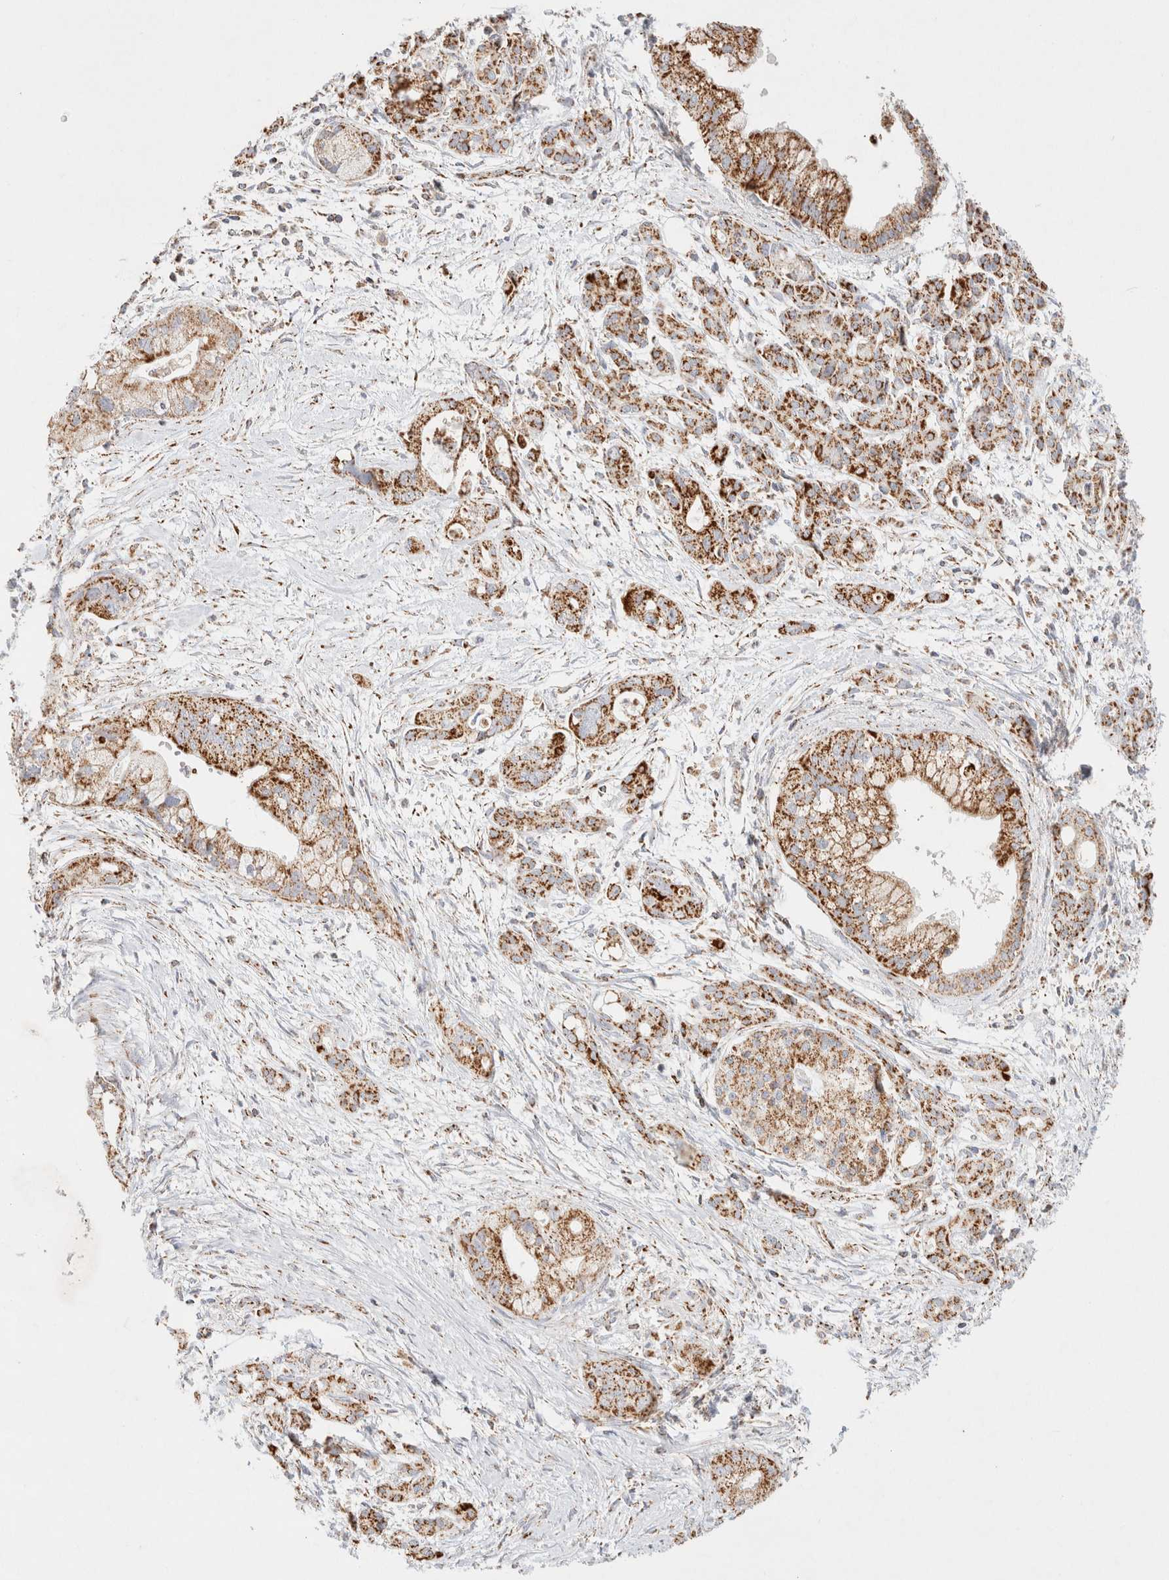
{"staining": {"intensity": "moderate", "quantity": ">75%", "location": "cytoplasmic/membranous"}, "tissue": "pancreatic cancer", "cell_type": "Tumor cells", "image_type": "cancer", "snomed": [{"axis": "morphology", "description": "Adenocarcinoma, NOS"}, {"axis": "topography", "description": "Pancreas"}], "caption": "Pancreatic cancer (adenocarcinoma) stained for a protein (brown) demonstrates moderate cytoplasmic/membranous positive staining in approximately >75% of tumor cells.", "gene": "PHB2", "patient": {"sex": "male", "age": 70}}